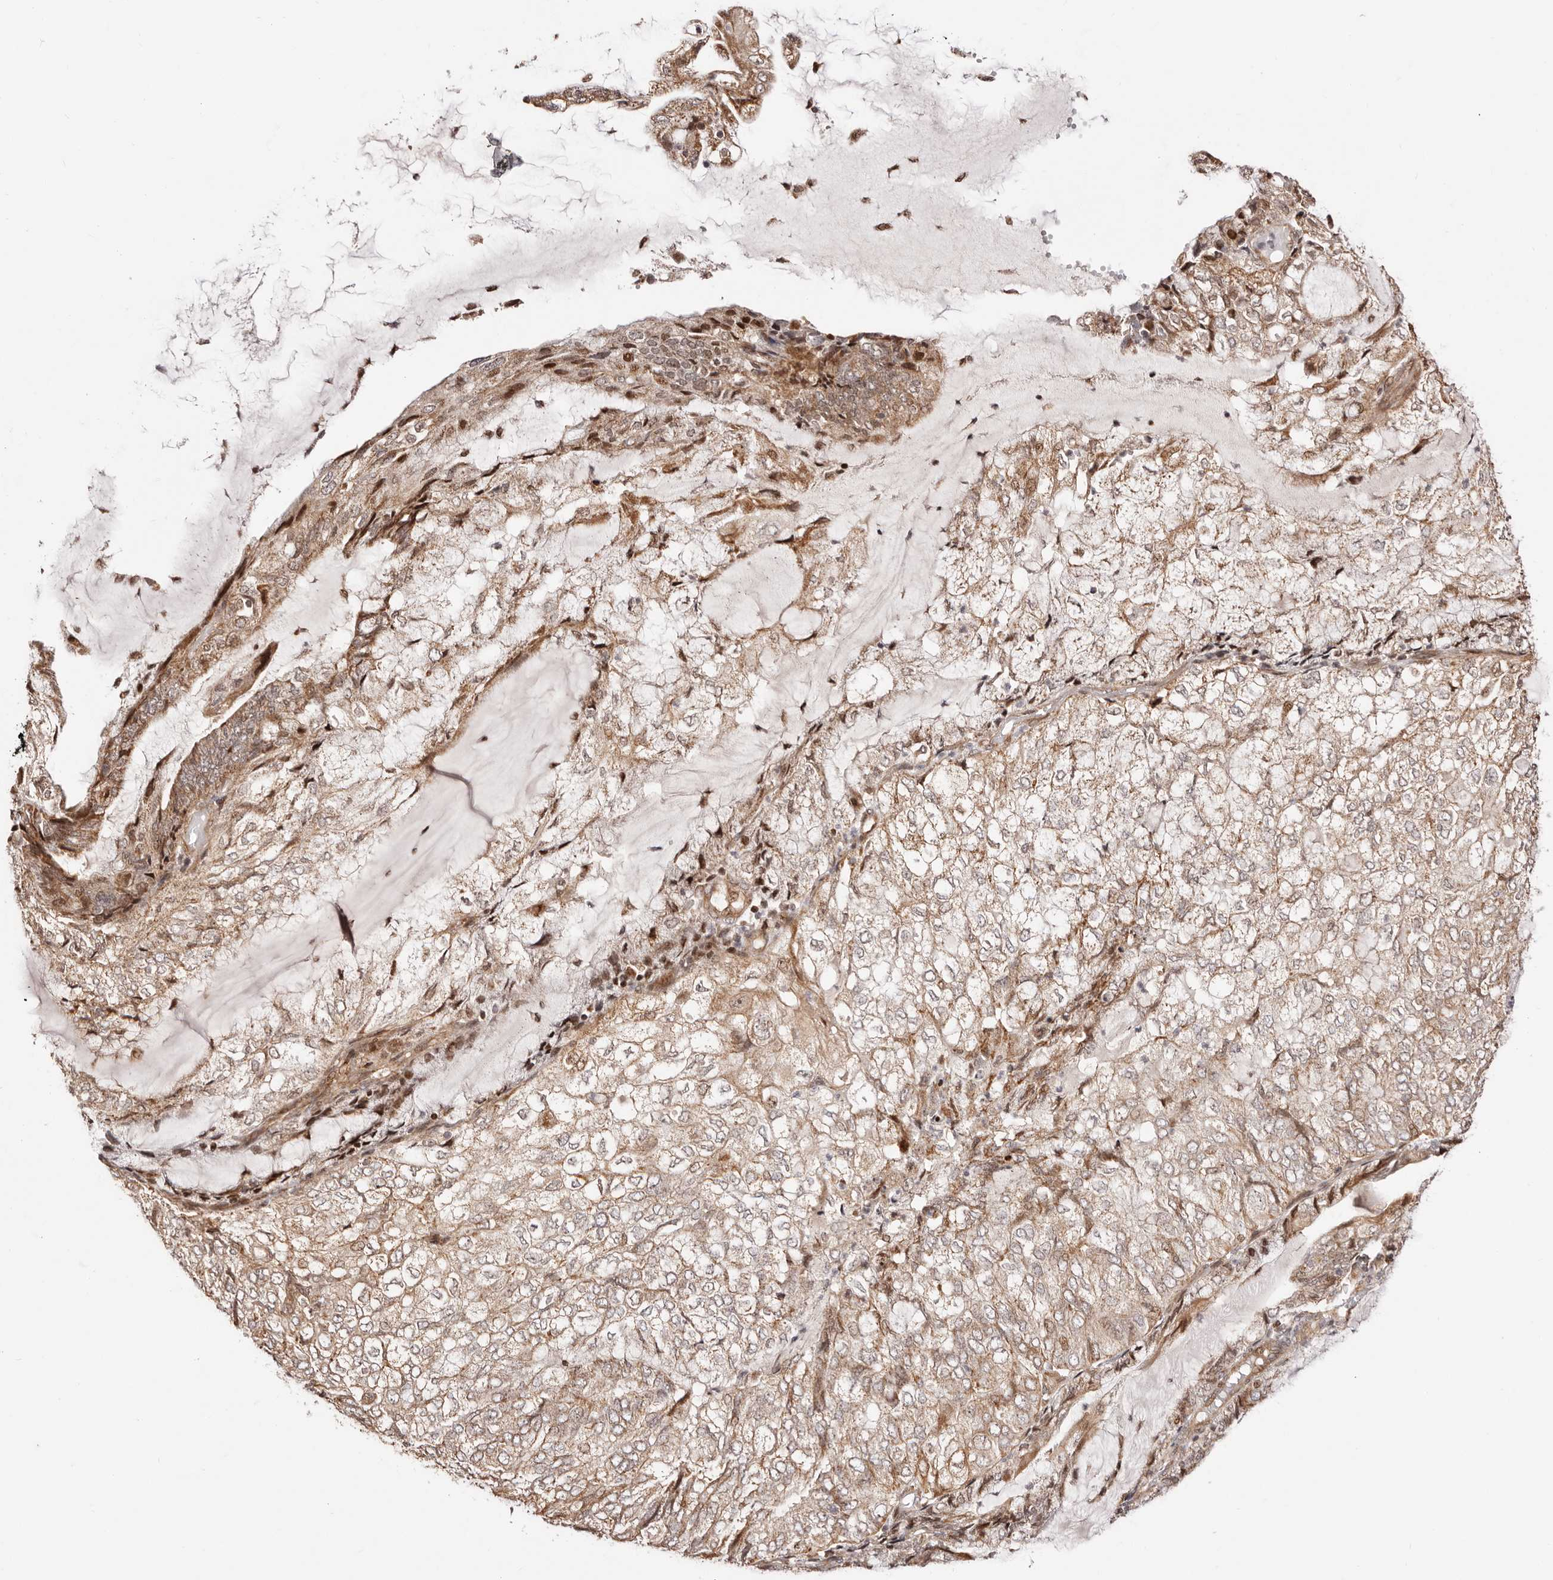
{"staining": {"intensity": "moderate", "quantity": "25%-75%", "location": "cytoplasmic/membranous"}, "tissue": "endometrial cancer", "cell_type": "Tumor cells", "image_type": "cancer", "snomed": [{"axis": "morphology", "description": "Adenocarcinoma, NOS"}, {"axis": "topography", "description": "Endometrium"}], "caption": "Protein expression analysis of endometrial adenocarcinoma reveals moderate cytoplasmic/membranous positivity in about 25%-75% of tumor cells.", "gene": "HIVEP3", "patient": {"sex": "female", "age": 81}}